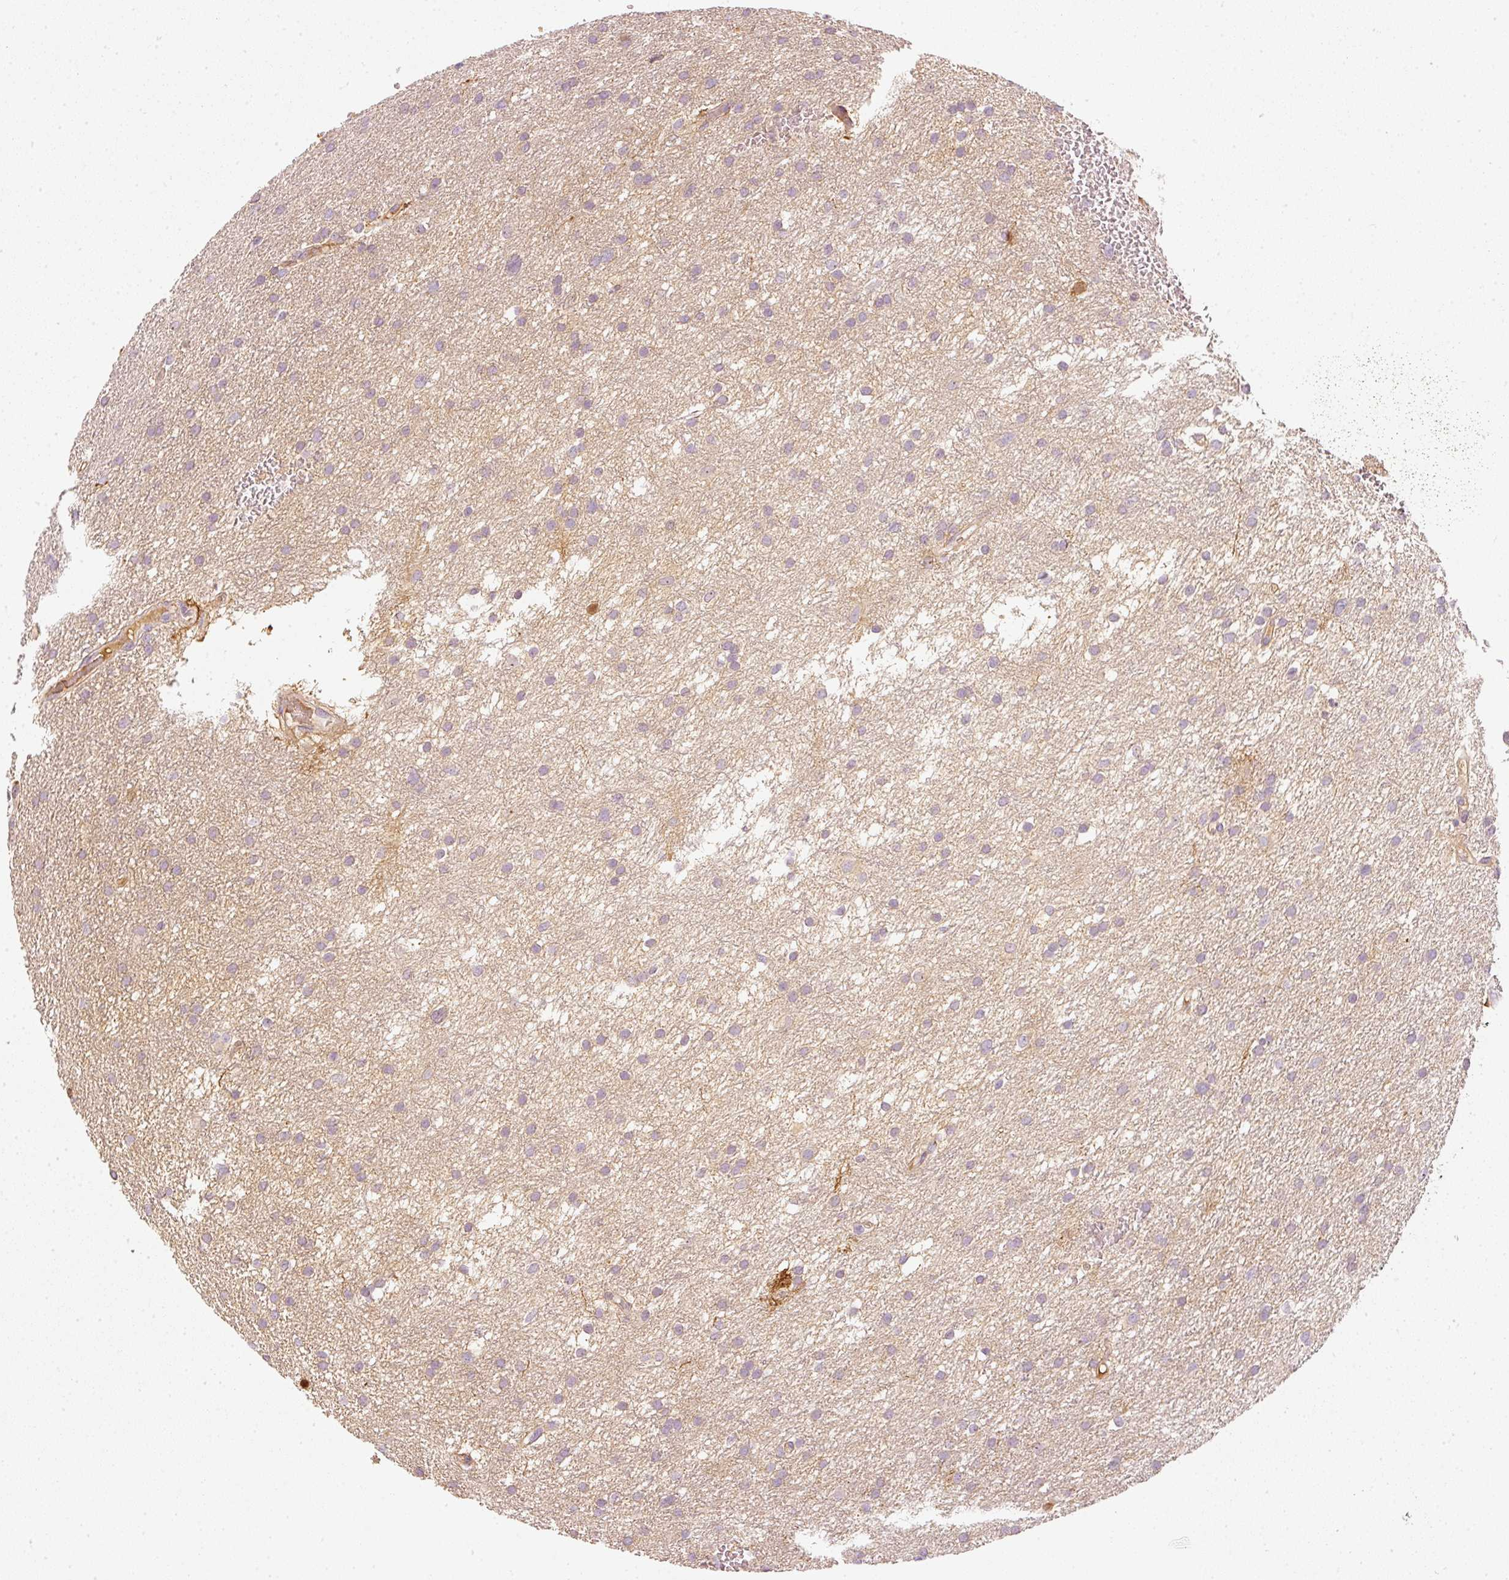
{"staining": {"intensity": "weak", "quantity": "25%-75%", "location": "cytoplasmic/membranous"}, "tissue": "glioma", "cell_type": "Tumor cells", "image_type": "cancer", "snomed": [{"axis": "morphology", "description": "Glioma, malignant, High grade"}, {"axis": "topography", "description": "Cerebral cortex"}], "caption": "Approximately 25%-75% of tumor cells in human malignant glioma (high-grade) show weak cytoplasmic/membranous protein expression as visualized by brown immunohistochemical staining.", "gene": "VCAM1", "patient": {"sex": "female", "age": 36}}